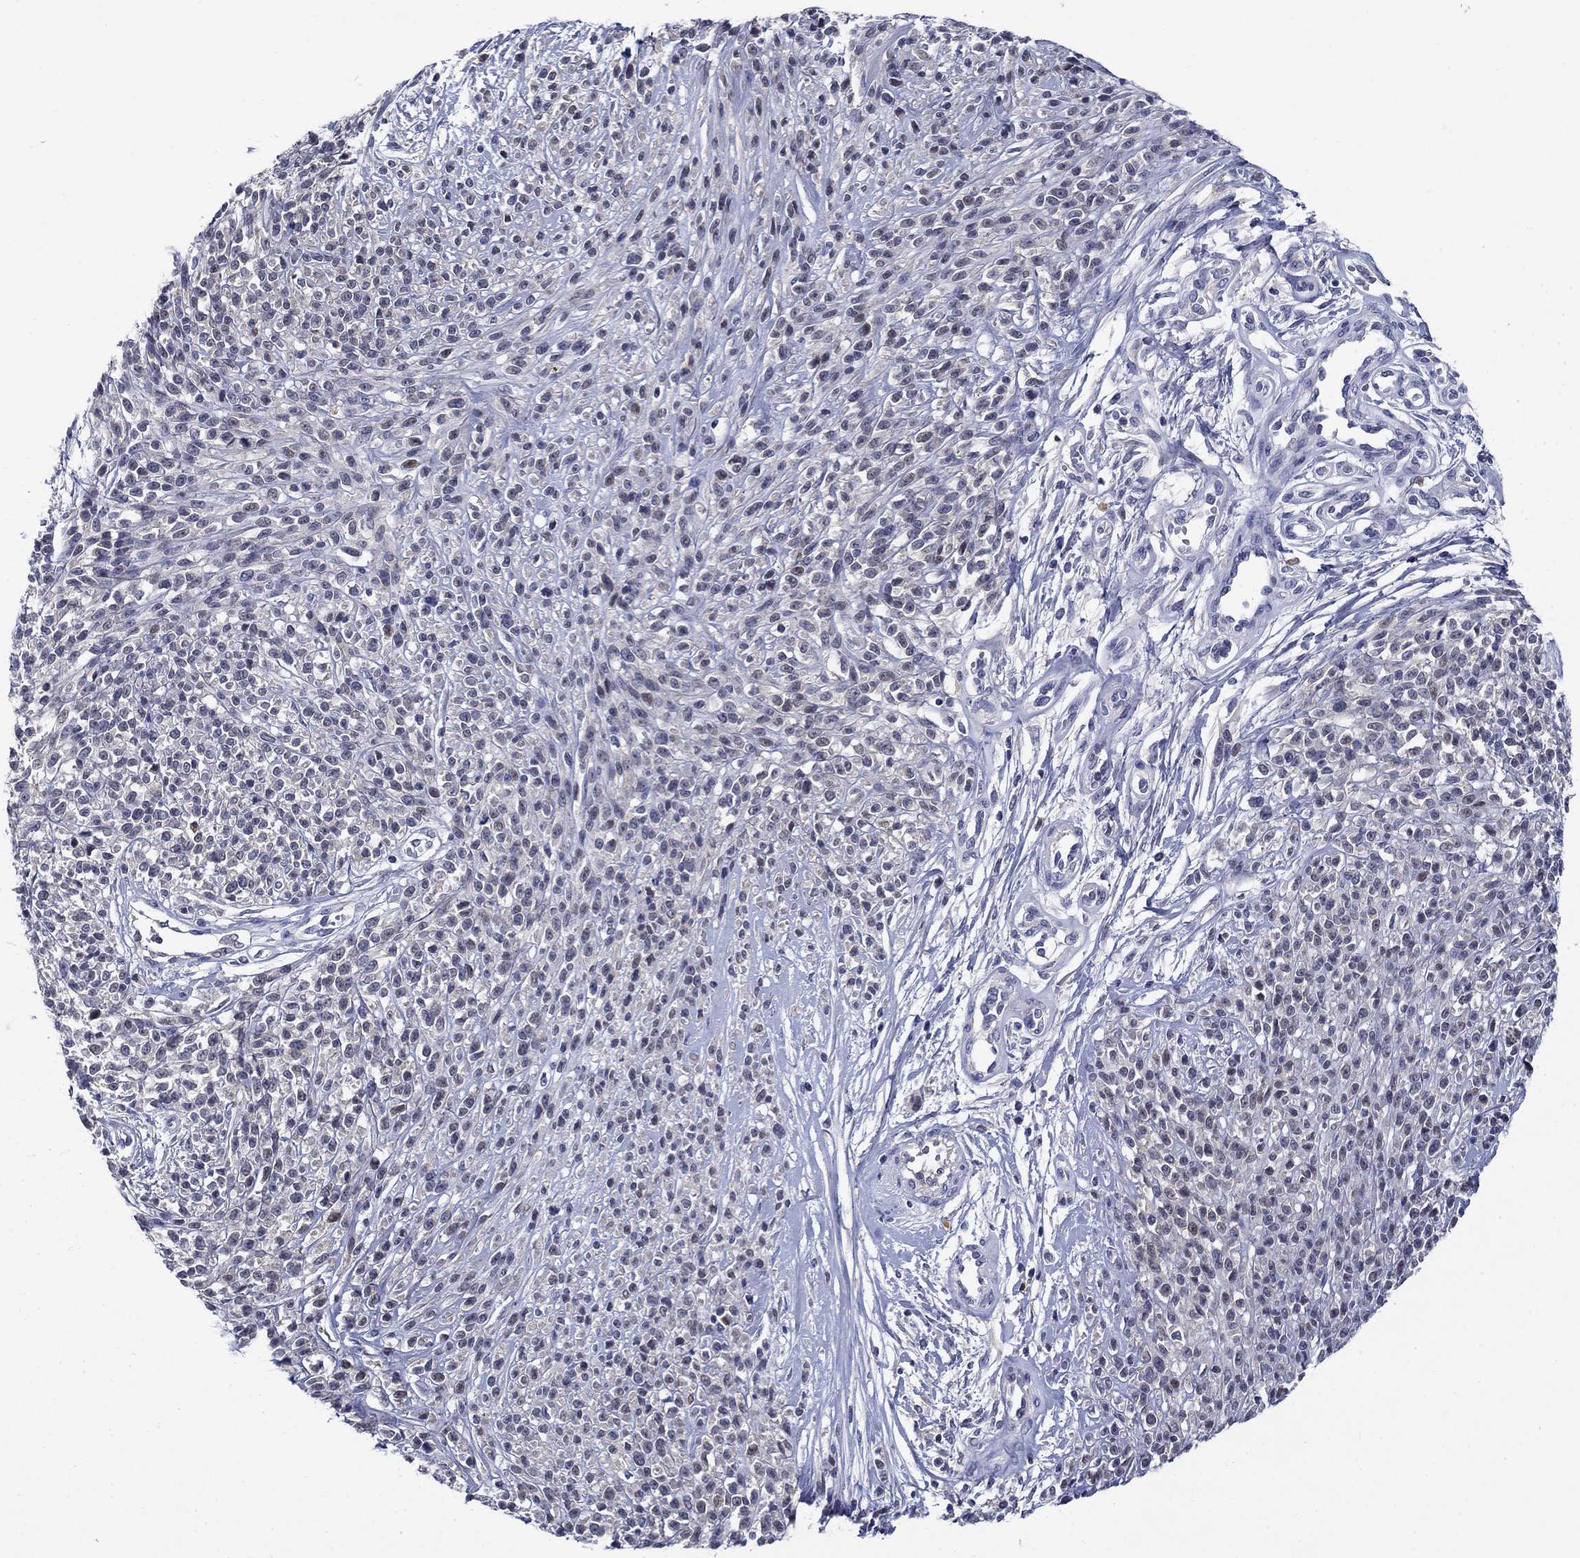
{"staining": {"intensity": "negative", "quantity": "none", "location": "none"}, "tissue": "melanoma", "cell_type": "Tumor cells", "image_type": "cancer", "snomed": [{"axis": "morphology", "description": "Malignant melanoma, NOS"}, {"axis": "topography", "description": "Skin"}, {"axis": "topography", "description": "Skin of trunk"}], "caption": "This is an immunohistochemistry photomicrograph of human malignant melanoma. There is no positivity in tumor cells.", "gene": "STAB2", "patient": {"sex": "male", "age": 74}}